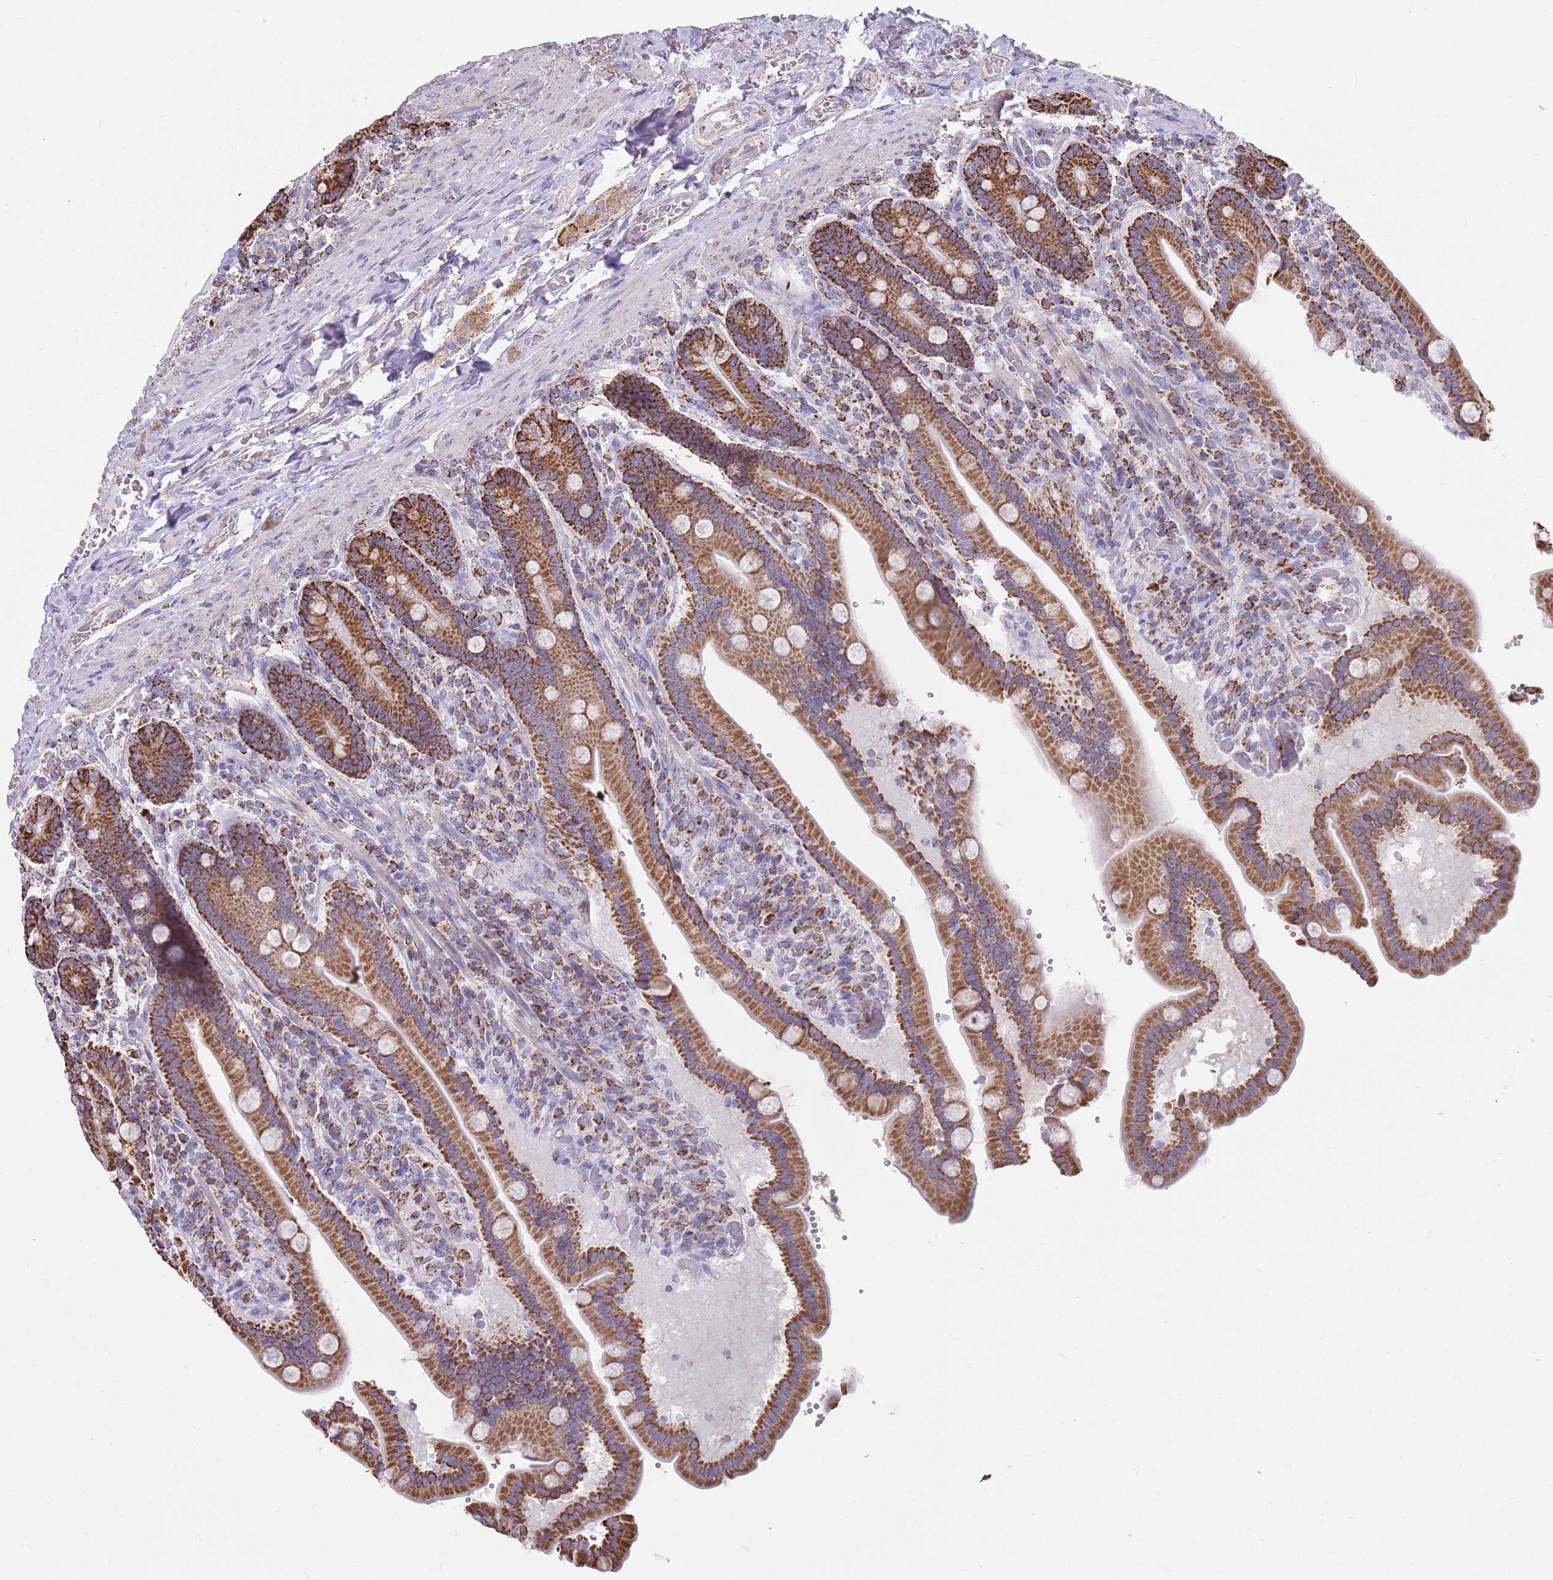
{"staining": {"intensity": "strong", "quantity": ">75%", "location": "cytoplasmic/membranous"}, "tissue": "duodenum", "cell_type": "Glandular cells", "image_type": "normal", "snomed": [{"axis": "morphology", "description": "Normal tissue, NOS"}, {"axis": "topography", "description": "Duodenum"}], "caption": "Immunohistochemistry micrograph of benign duodenum: human duodenum stained using immunohistochemistry (IHC) demonstrates high levels of strong protein expression localized specifically in the cytoplasmic/membranous of glandular cells, appearing as a cytoplasmic/membranous brown color.", "gene": "TTLL1", "patient": {"sex": "female", "age": 62}}